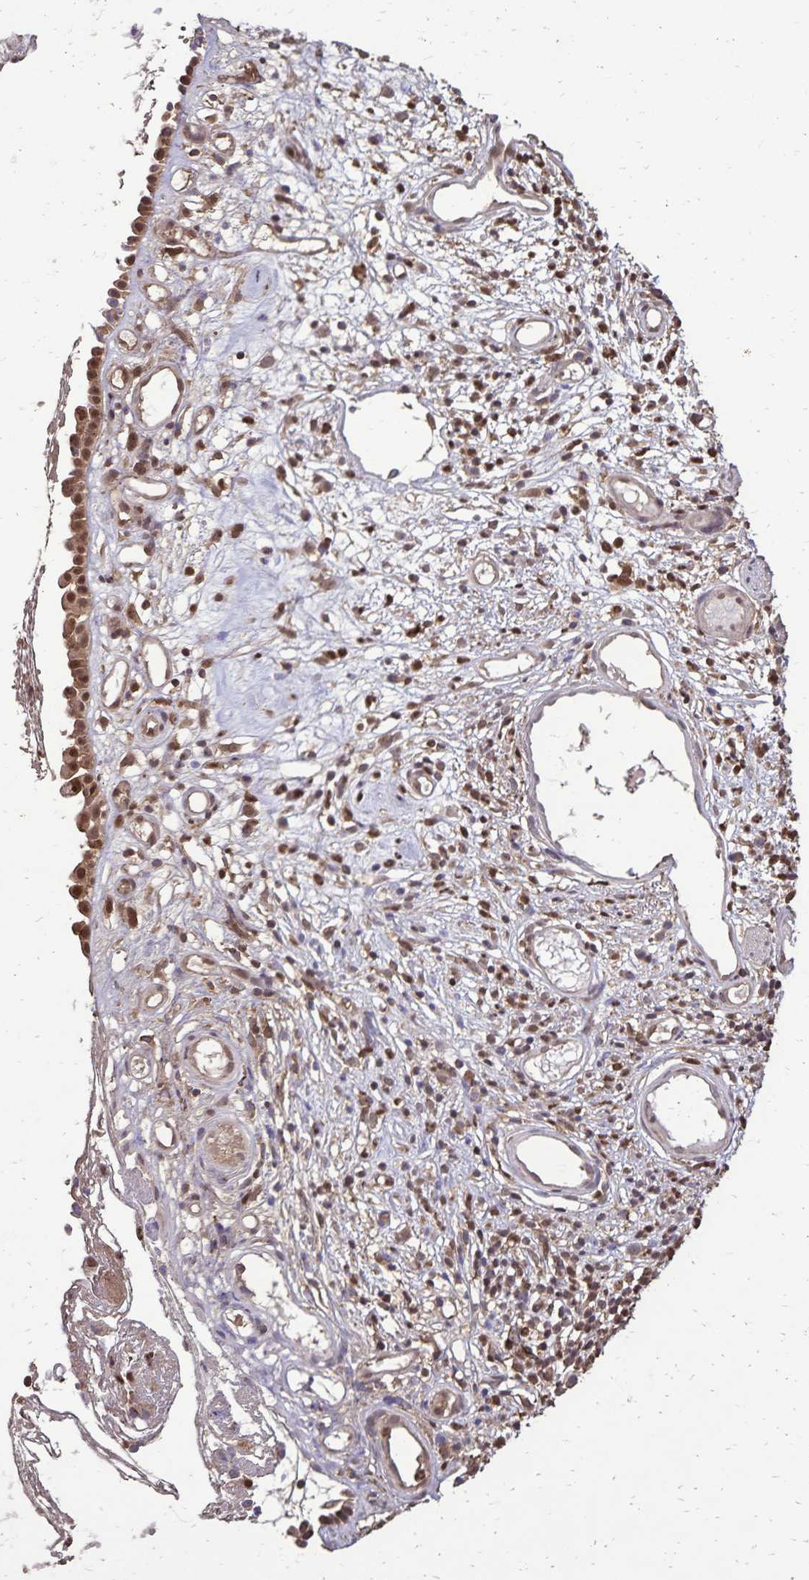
{"staining": {"intensity": "moderate", "quantity": ">75%", "location": "cytoplasmic/membranous,nuclear"}, "tissue": "nasopharynx", "cell_type": "Respiratory epithelial cells", "image_type": "normal", "snomed": [{"axis": "morphology", "description": "Normal tissue, NOS"}, {"axis": "morphology", "description": "Inflammation, NOS"}, {"axis": "topography", "description": "Nasopharynx"}], "caption": "A histopathology image showing moderate cytoplasmic/membranous,nuclear staining in approximately >75% of respiratory epithelial cells in benign nasopharynx, as visualized by brown immunohistochemical staining.", "gene": "CHMP1B", "patient": {"sex": "male", "age": 54}}